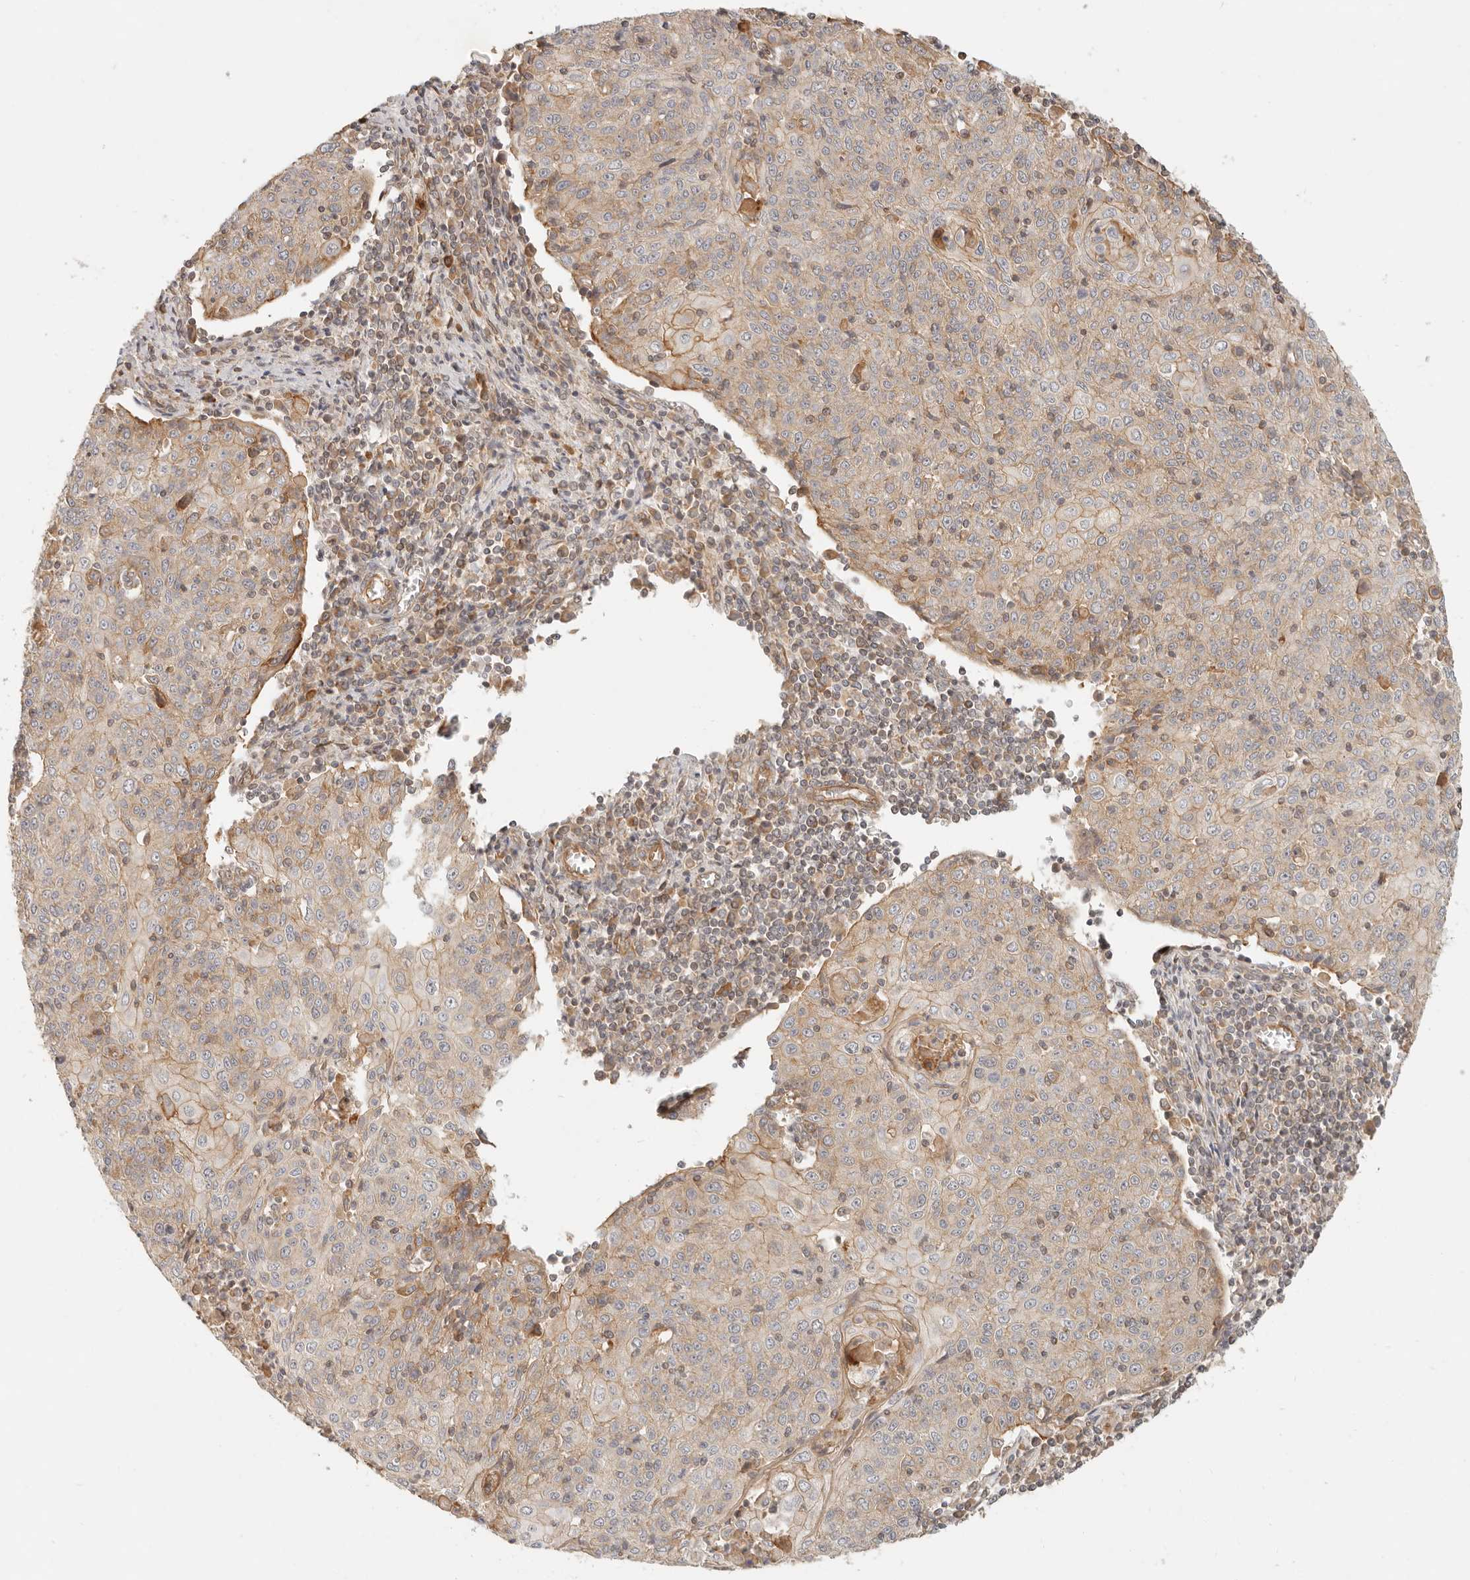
{"staining": {"intensity": "weak", "quantity": "25%-75%", "location": "cytoplasmic/membranous"}, "tissue": "cervical cancer", "cell_type": "Tumor cells", "image_type": "cancer", "snomed": [{"axis": "morphology", "description": "Squamous cell carcinoma, NOS"}, {"axis": "topography", "description": "Cervix"}], "caption": "This histopathology image demonstrates immunohistochemistry (IHC) staining of cervical cancer (squamous cell carcinoma), with low weak cytoplasmic/membranous expression in approximately 25%-75% of tumor cells.", "gene": "UFSP1", "patient": {"sex": "female", "age": 48}}